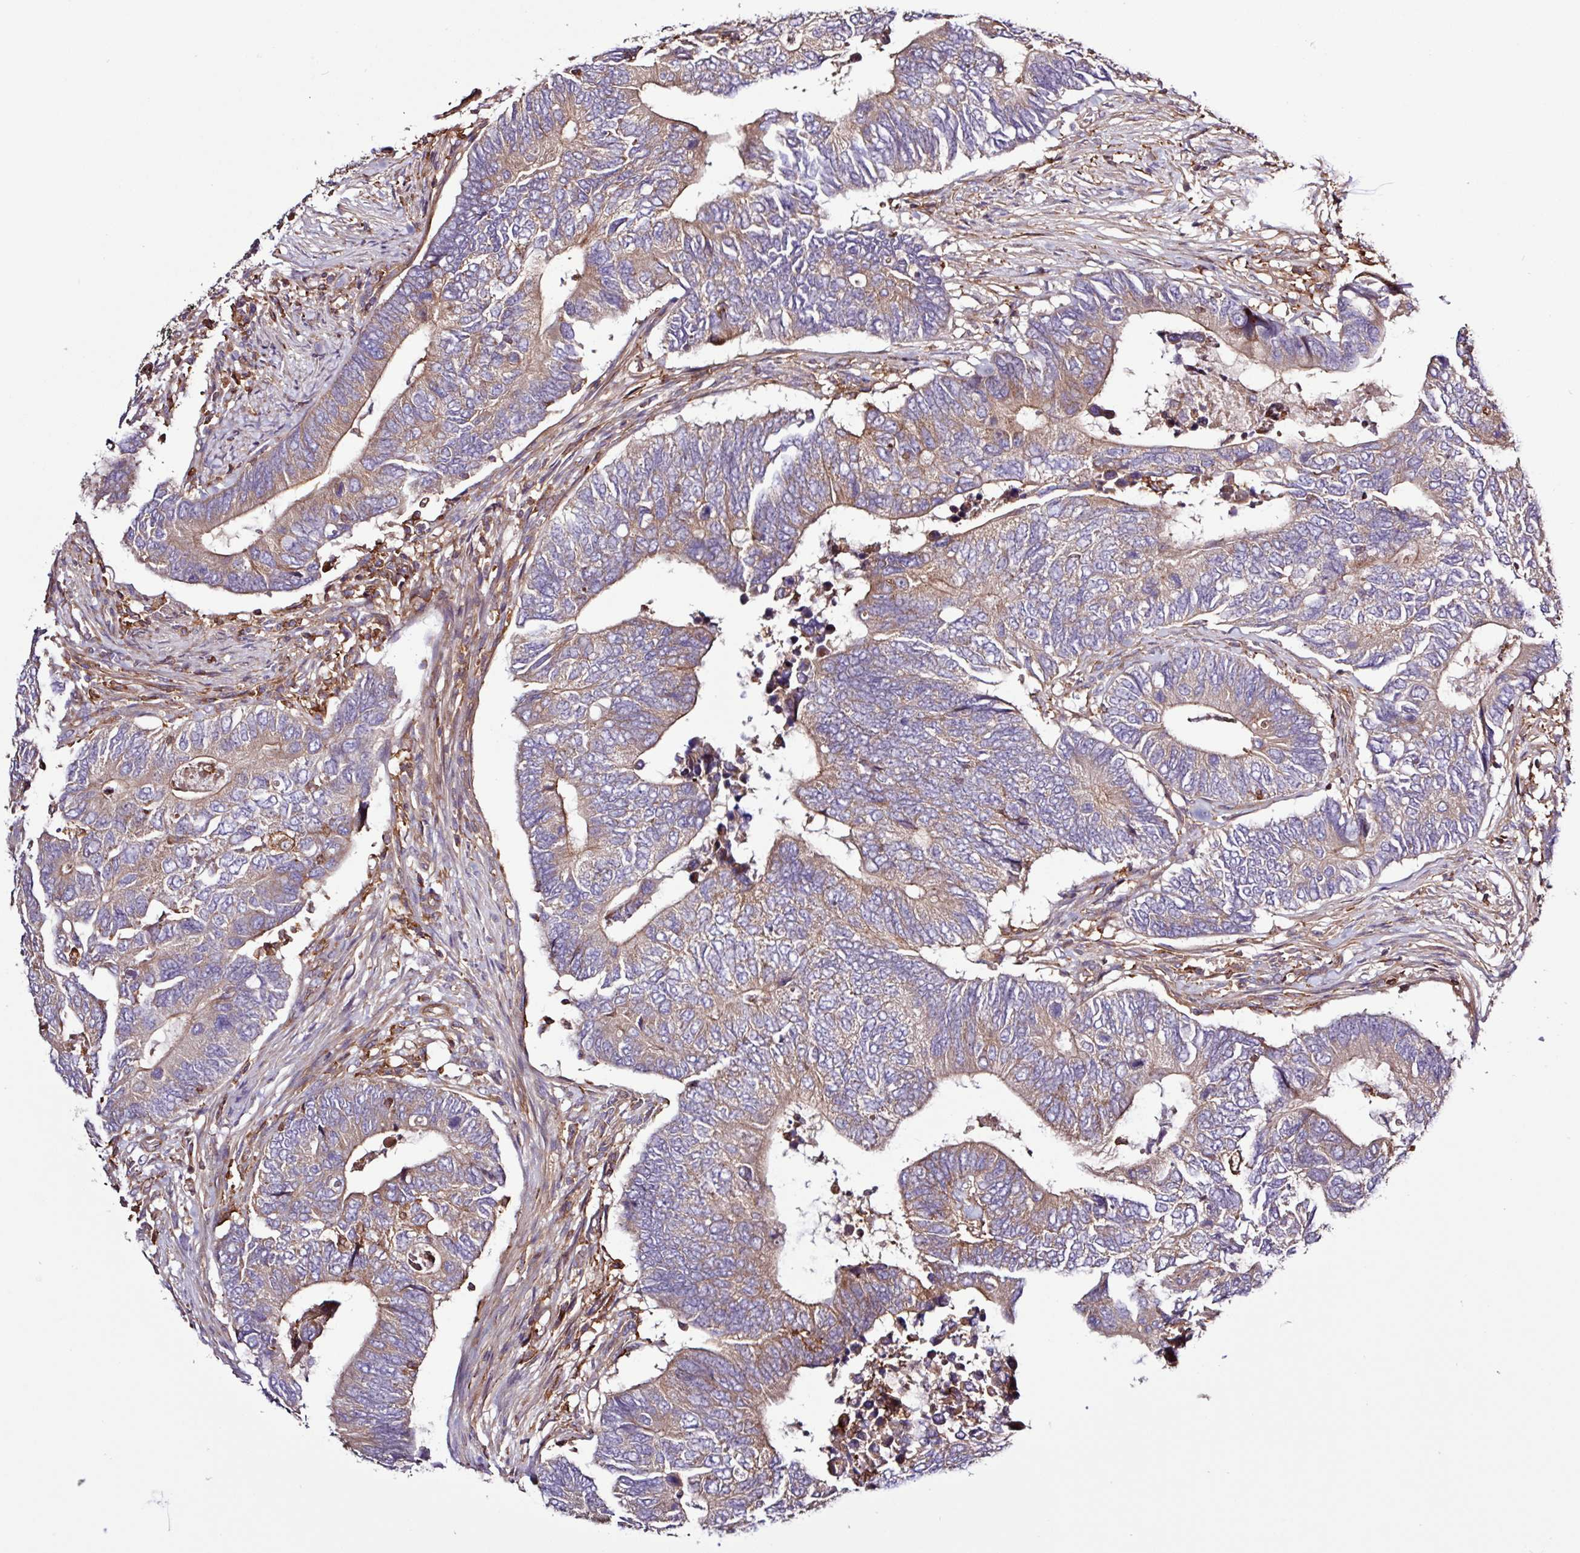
{"staining": {"intensity": "moderate", "quantity": ">75%", "location": "cytoplasmic/membranous"}, "tissue": "colorectal cancer", "cell_type": "Tumor cells", "image_type": "cancer", "snomed": [{"axis": "morphology", "description": "Adenocarcinoma, NOS"}, {"axis": "topography", "description": "Colon"}], "caption": "Immunohistochemistry (IHC) image of human adenocarcinoma (colorectal) stained for a protein (brown), which shows medium levels of moderate cytoplasmic/membranous expression in about >75% of tumor cells.", "gene": "ACTR3", "patient": {"sex": "male", "age": 87}}